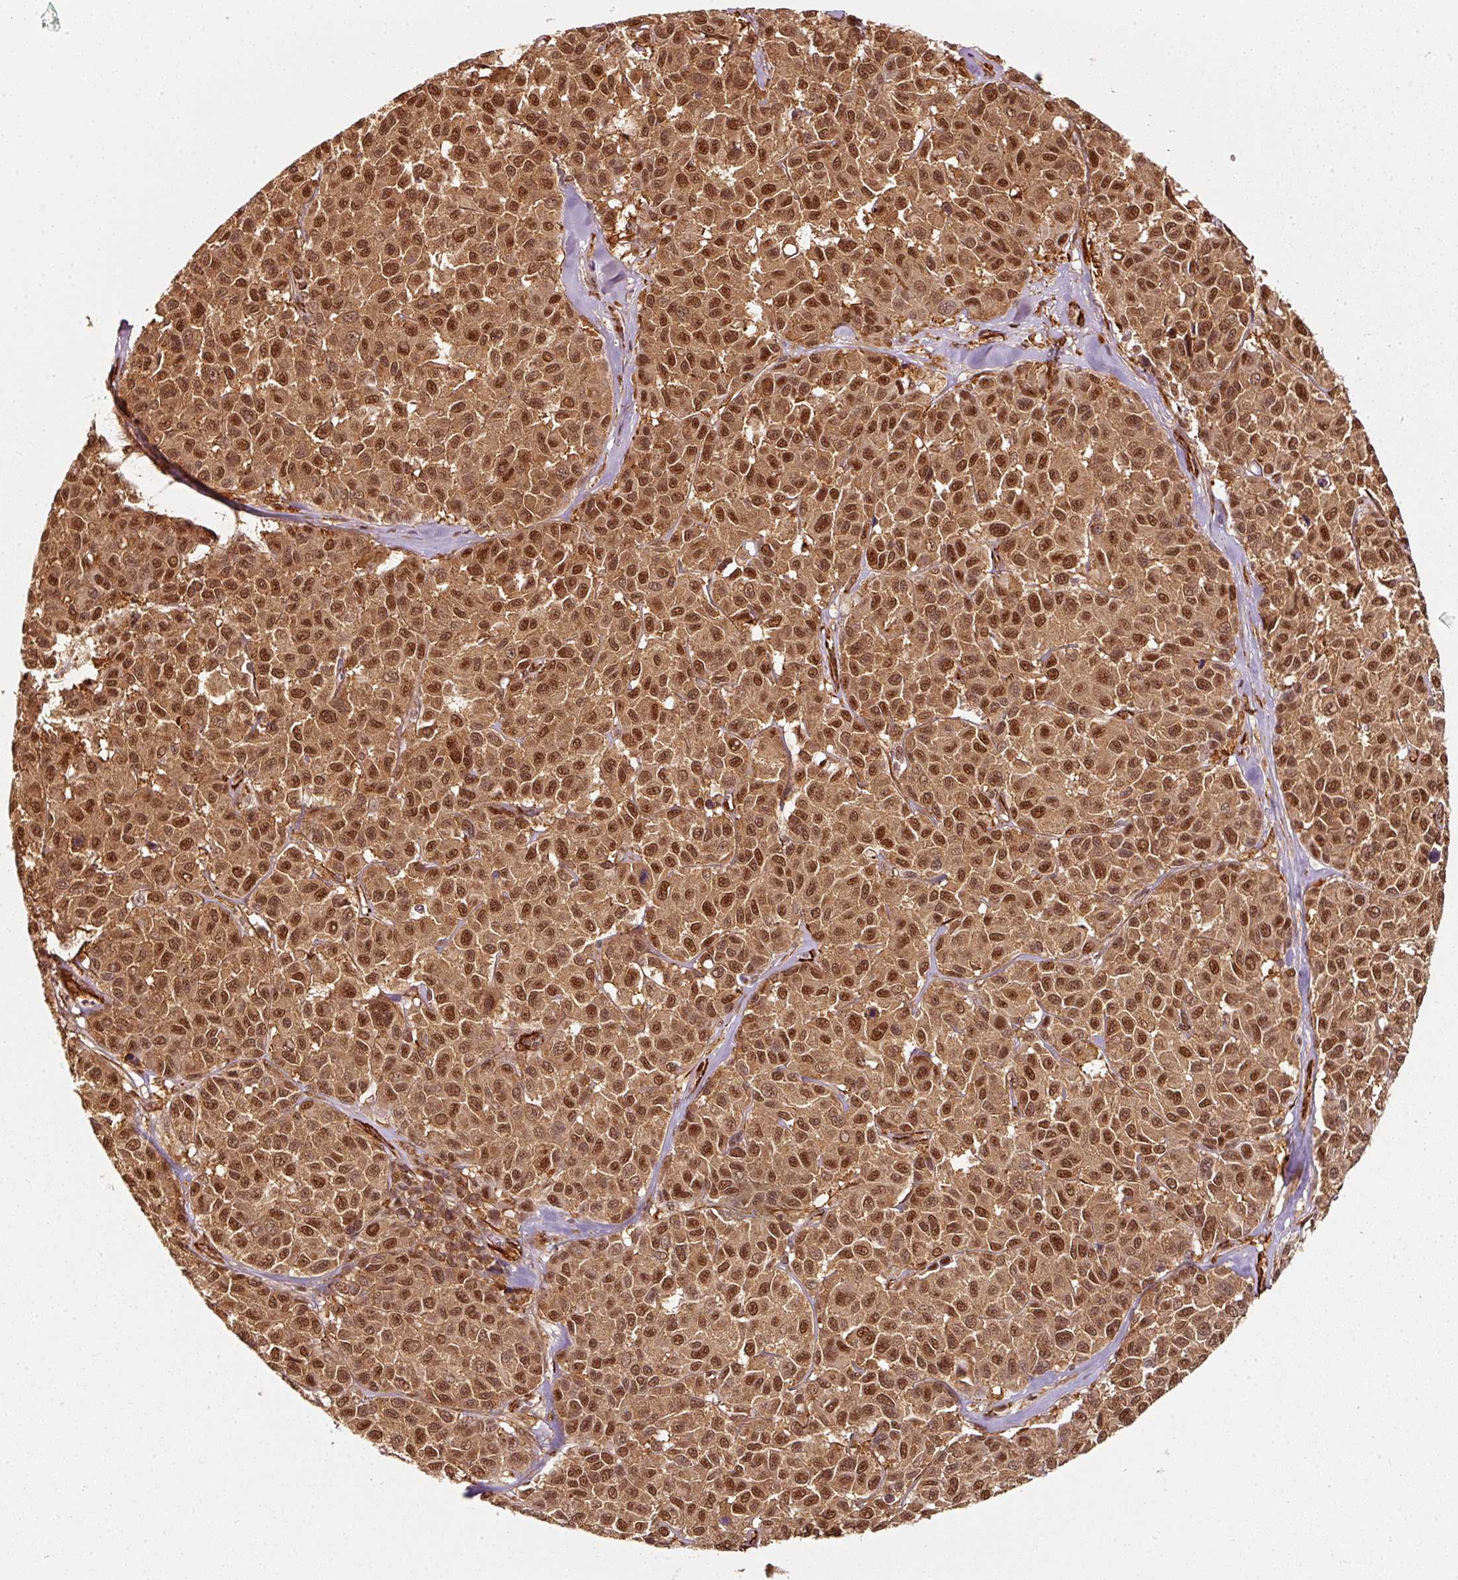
{"staining": {"intensity": "strong", "quantity": ">75%", "location": "cytoplasmic/membranous,nuclear"}, "tissue": "melanoma", "cell_type": "Tumor cells", "image_type": "cancer", "snomed": [{"axis": "morphology", "description": "Malignant melanoma, NOS"}, {"axis": "topography", "description": "Skin"}], "caption": "Malignant melanoma stained with a brown dye reveals strong cytoplasmic/membranous and nuclear positive expression in about >75% of tumor cells.", "gene": "PSMD1", "patient": {"sex": "female", "age": 66}}